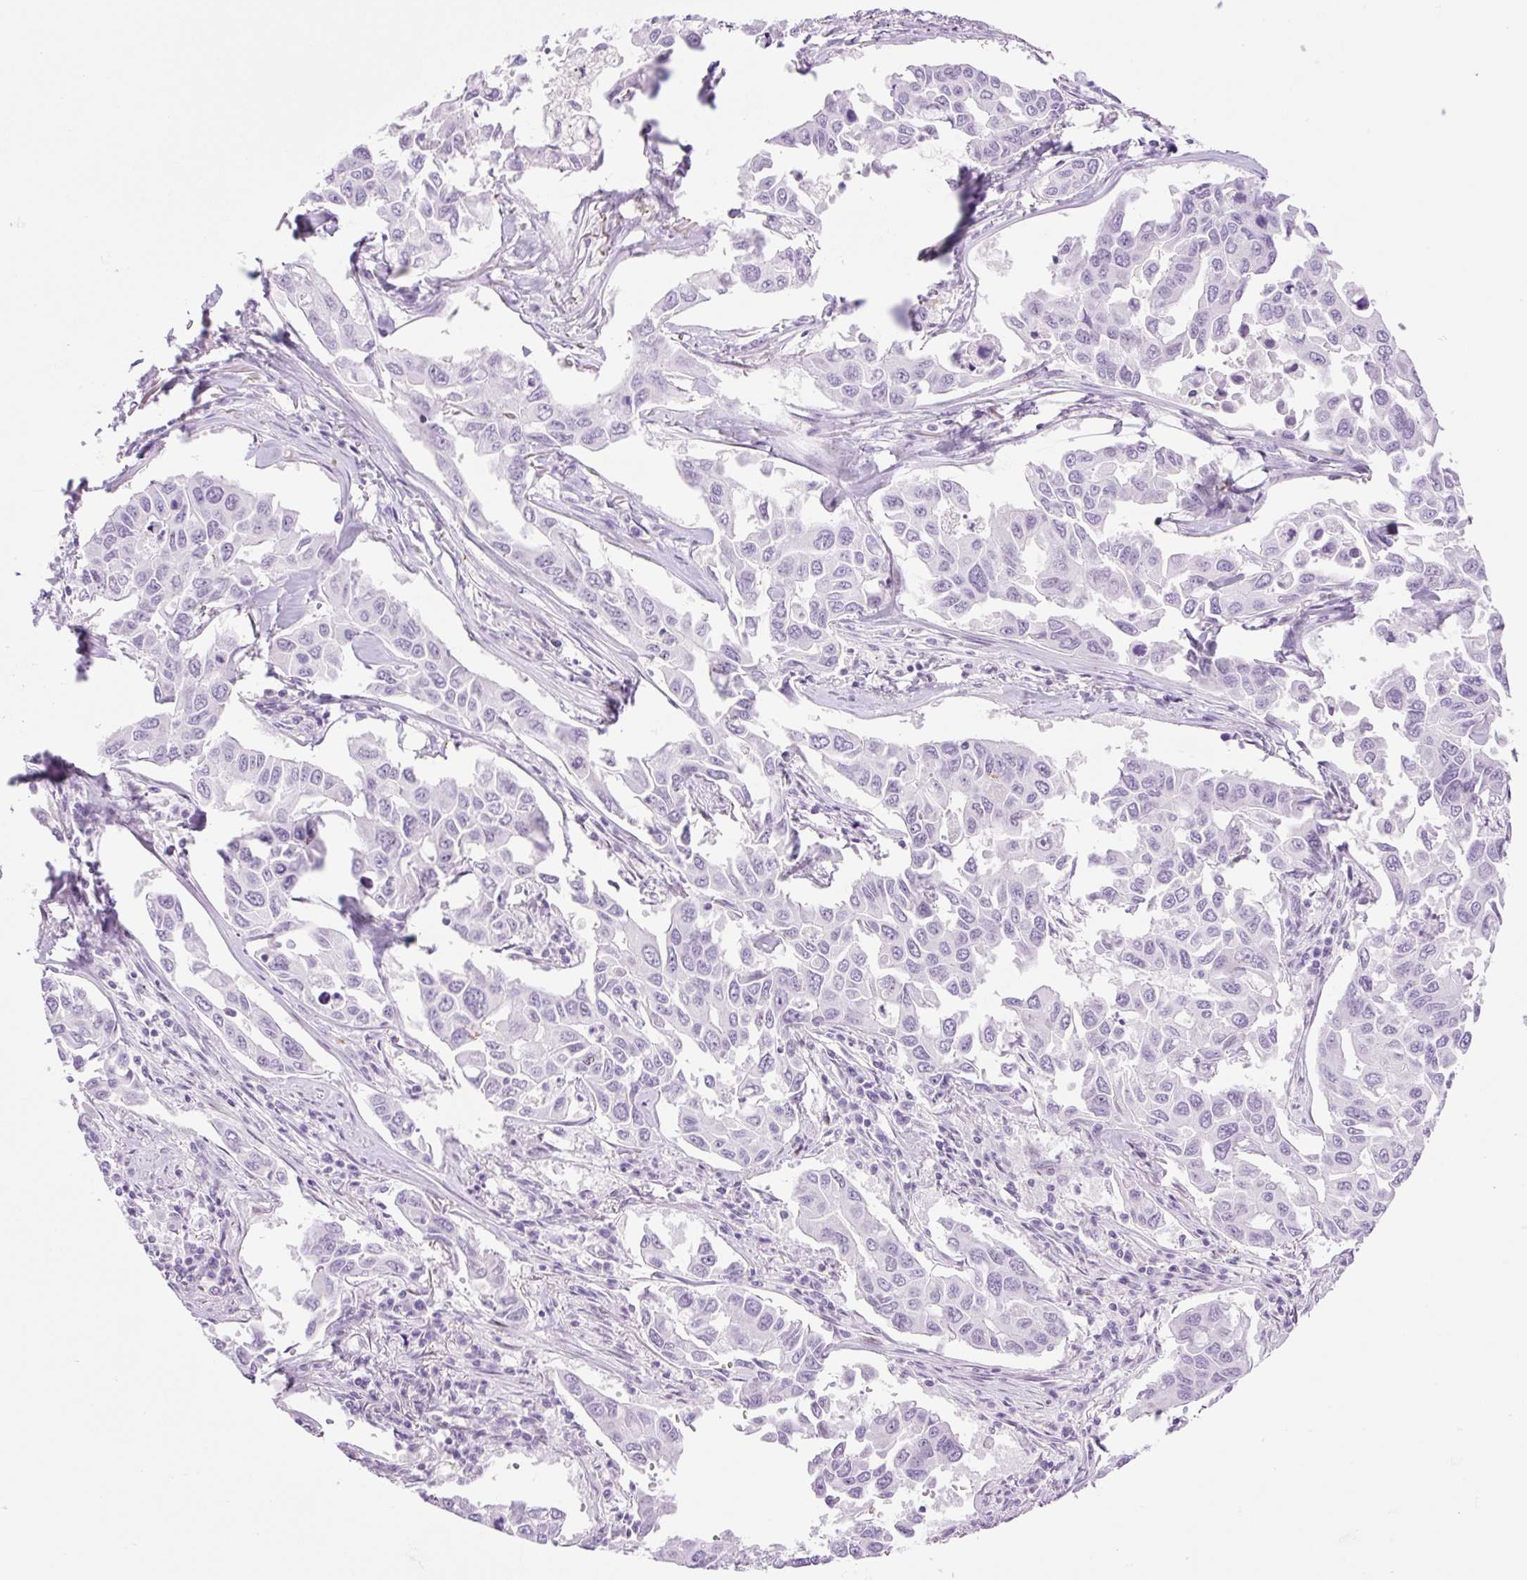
{"staining": {"intensity": "negative", "quantity": "none", "location": "none"}, "tissue": "lung cancer", "cell_type": "Tumor cells", "image_type": "cancer", "snomed": [{"axis": "morphology", "description": "Adenocarcinoma, NOS"}, {"axis": "topography", "description": "Lung"}], "caption": "The immunohistochemistry (IHC) micrograph has no significant positivity in tumor cells of lung cancer (adenocarcinoma) tissue.", "gene": "SP140L", "patient": {"sex": "male", "age": 64}}